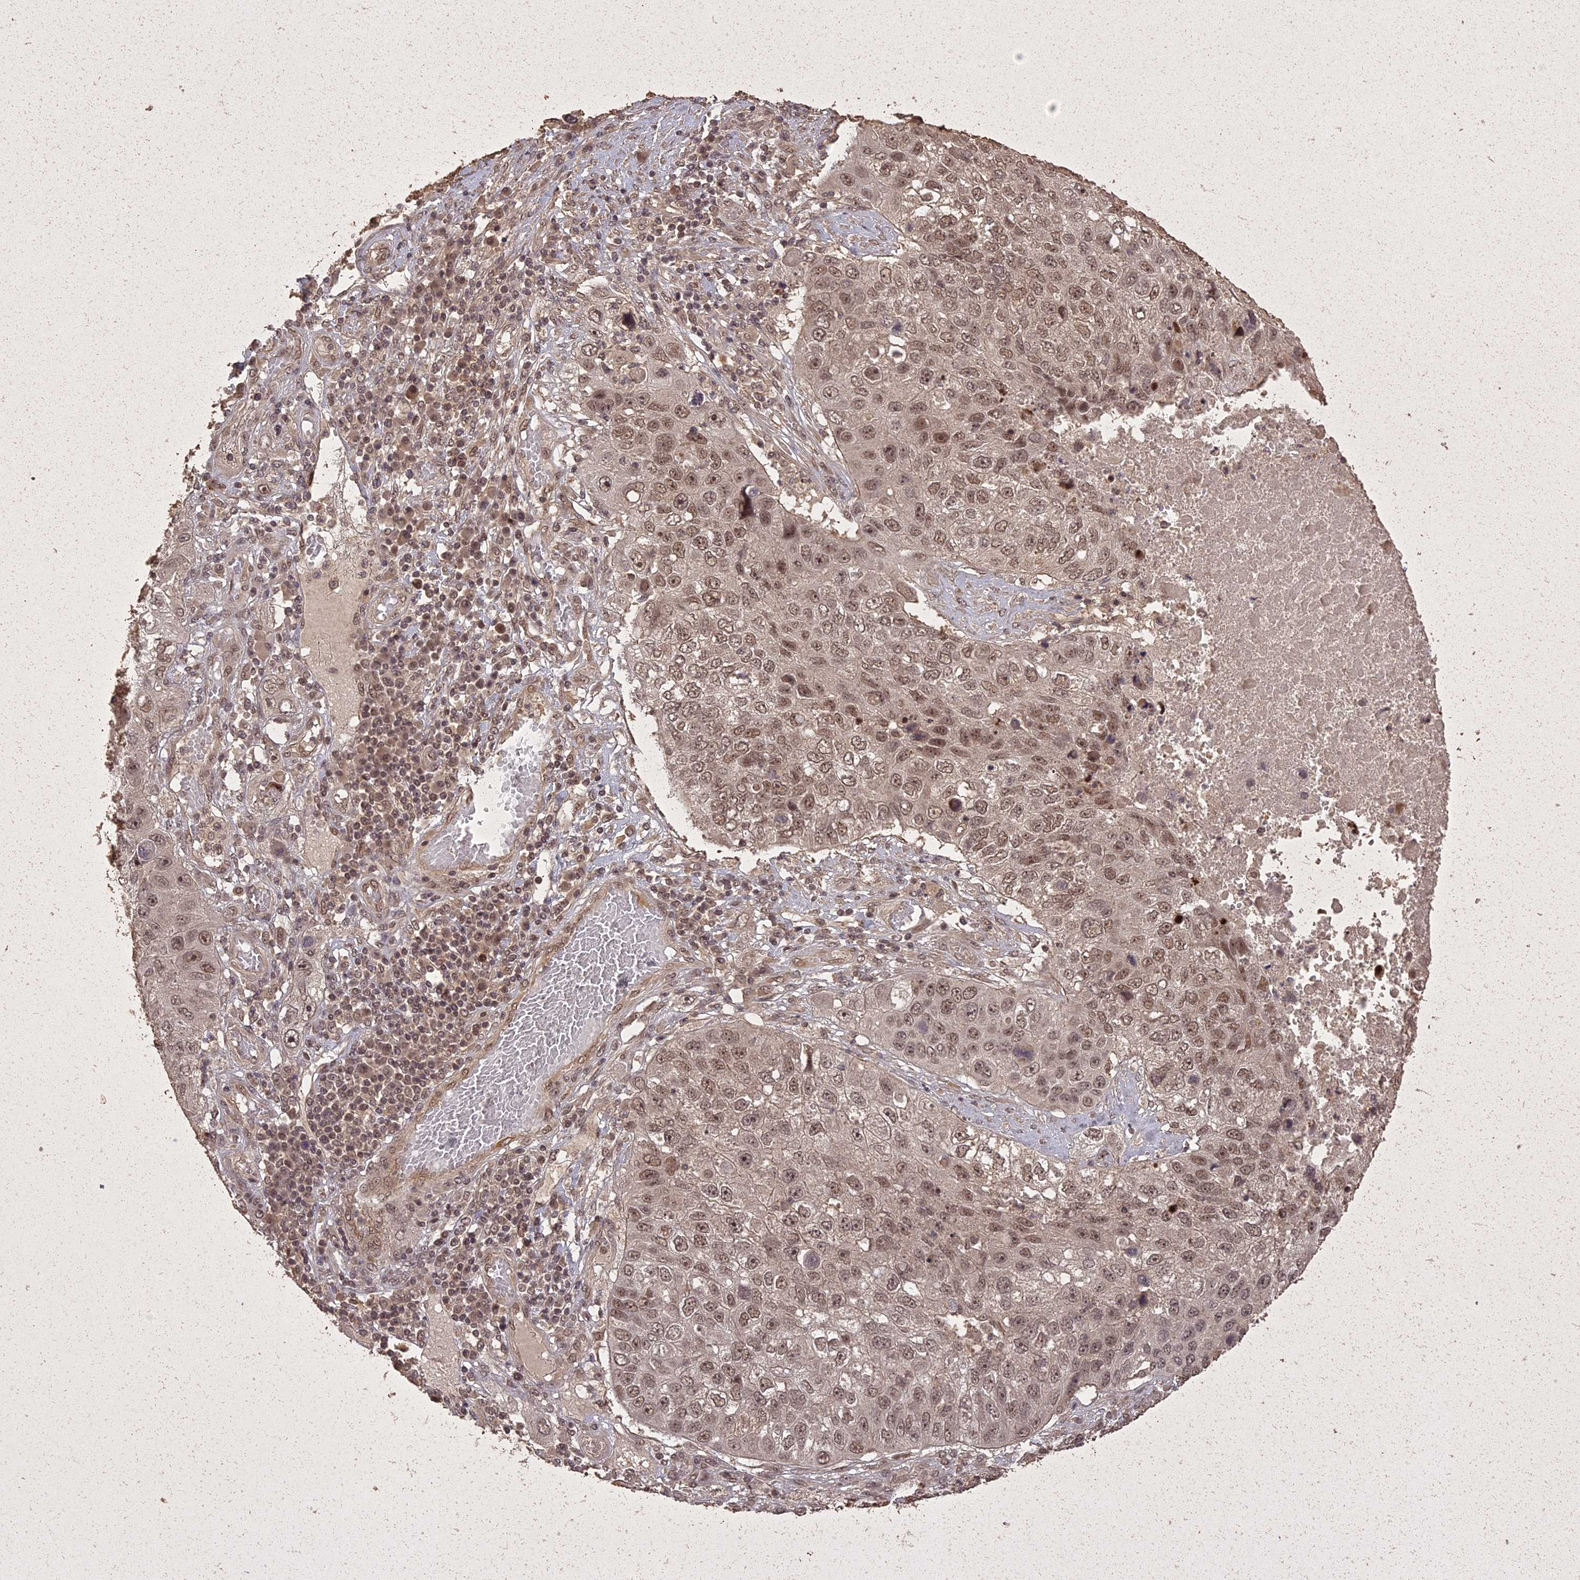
{"staining": {"intensity": "moderate", "quantity": ">75%", "location": "nuclear"}, "tissue": "lung cancer", "cell_type": "Tumor cells", "image_type": "cancer", "snomed": [{"axis": "morphology", "description": "Squamous cell carcinoma, NOS"}, {"axis": "topography", "description": "Lung"}], "caption": "The histopathology image reveals staining of lung cancer (squamous cell carcinoma), revealing moderate nuclear protein staining (brown color) within tumor cells.", "gene": "LIN37", "patient": {"sex": "male", "age": 61}}